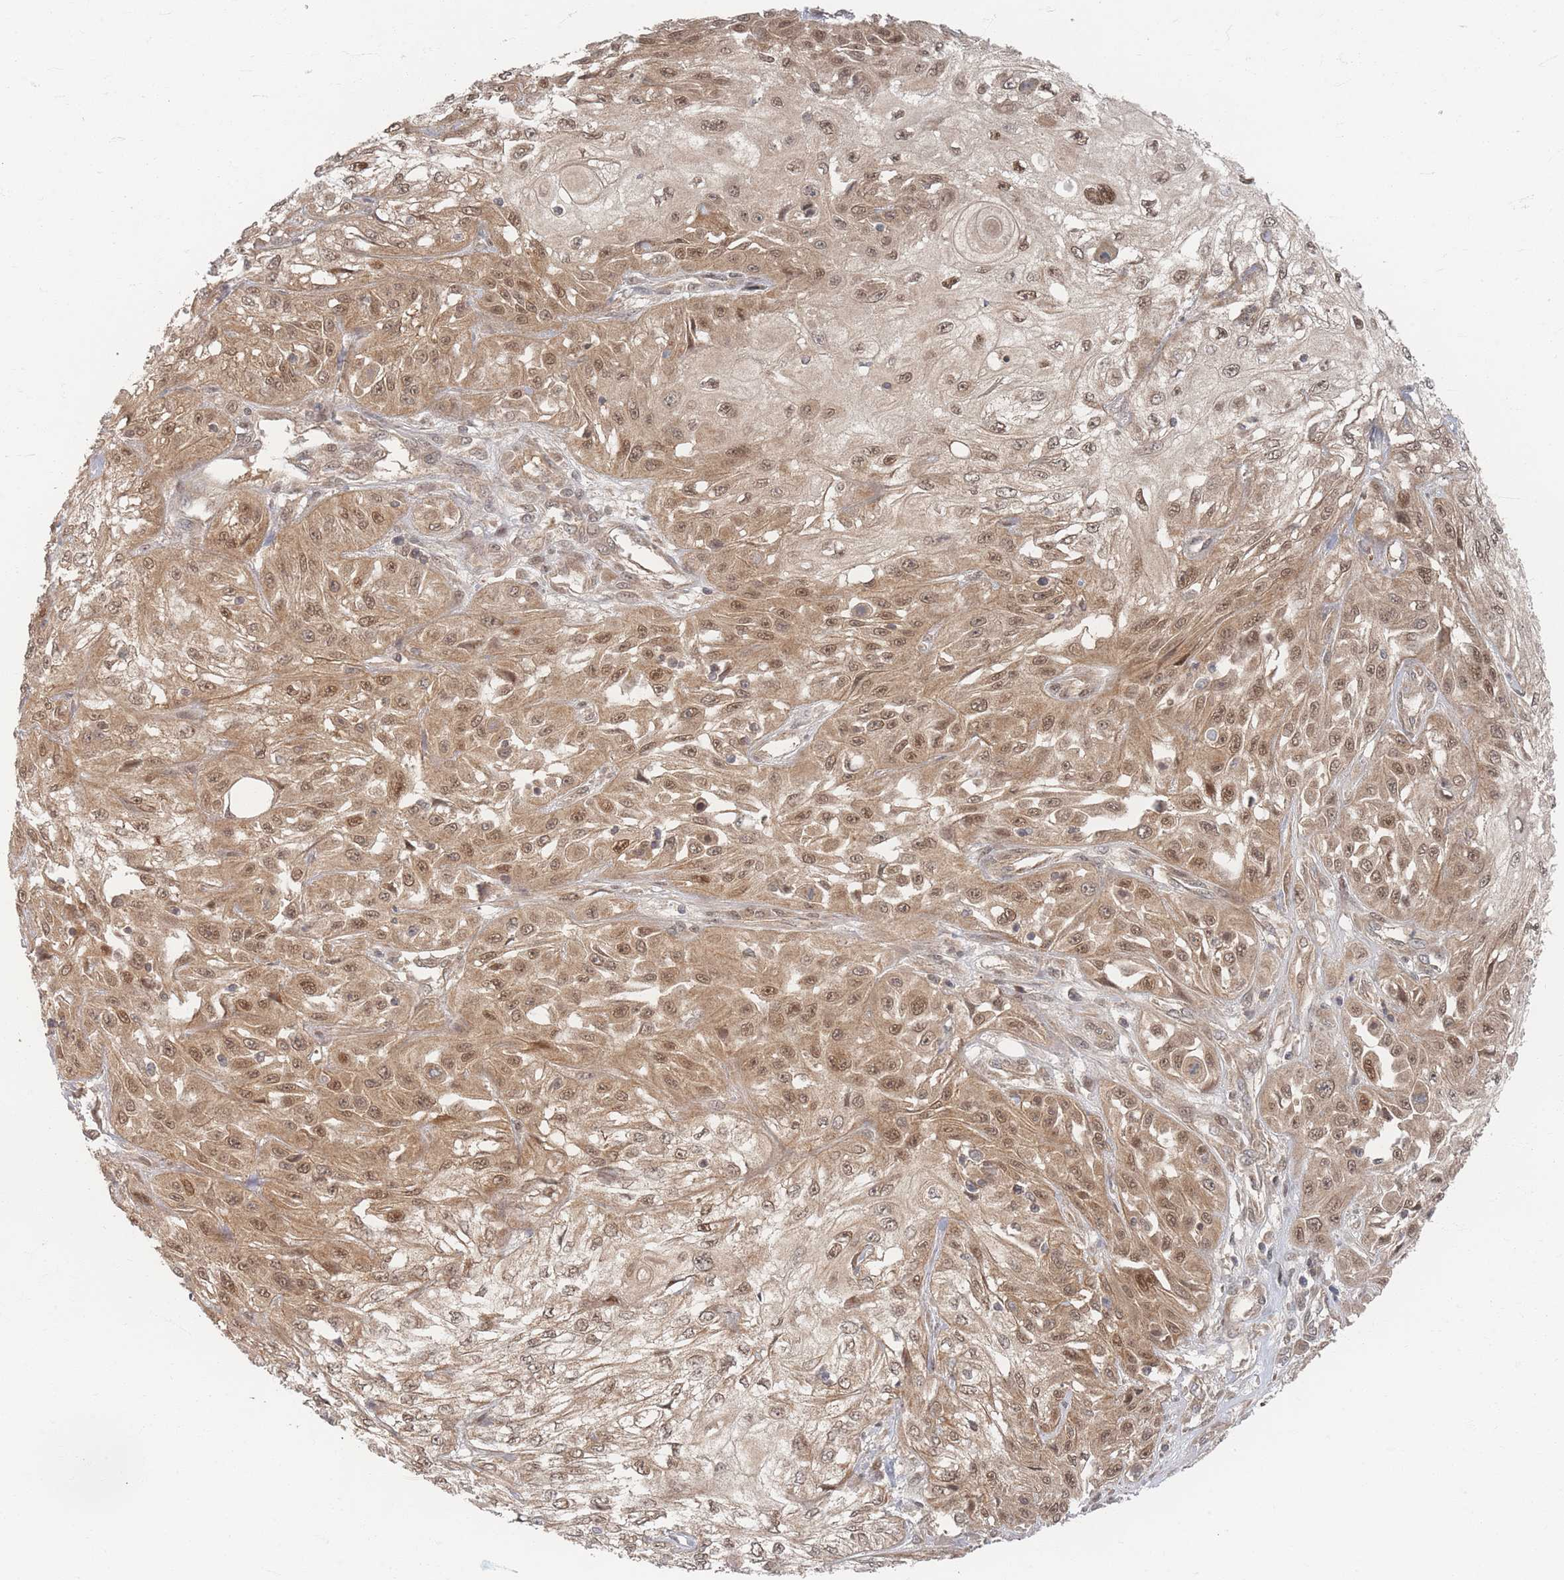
{"staining": {"intensity": "moderate", "quantity": ">75%", "location": "cytoplasmic/membranous,nuclear"}, "tissue": "skin cancer", "cell_type": "Tumor cells", "image_type": "cancer", "snomed": [{"axis": "morphology", "description": "Squamous cell carcinoma, NOS"}, {"axis": "morphology", "description": "Squamous cell carcinoma, metastatic, NOS"}, {"axis": "topography", "description": "Skin"}, {"axis": "topography", "description": "Lymph node"}], "caption": "Immunohistochemistry photomicrograph of neoplastic tissue: squamous cell carcinoma (skin) stained using immunohistochemistry (IHC) displays medium levels of moderate protein expression localized specifically in the cytoplasmic/membranous and nuclear of tumor cells, appearing as a cytoplasmic/membranous and nuclear brown color.", "gene": "PSMD9", "patient": {"sex": "male", "age": 75}}